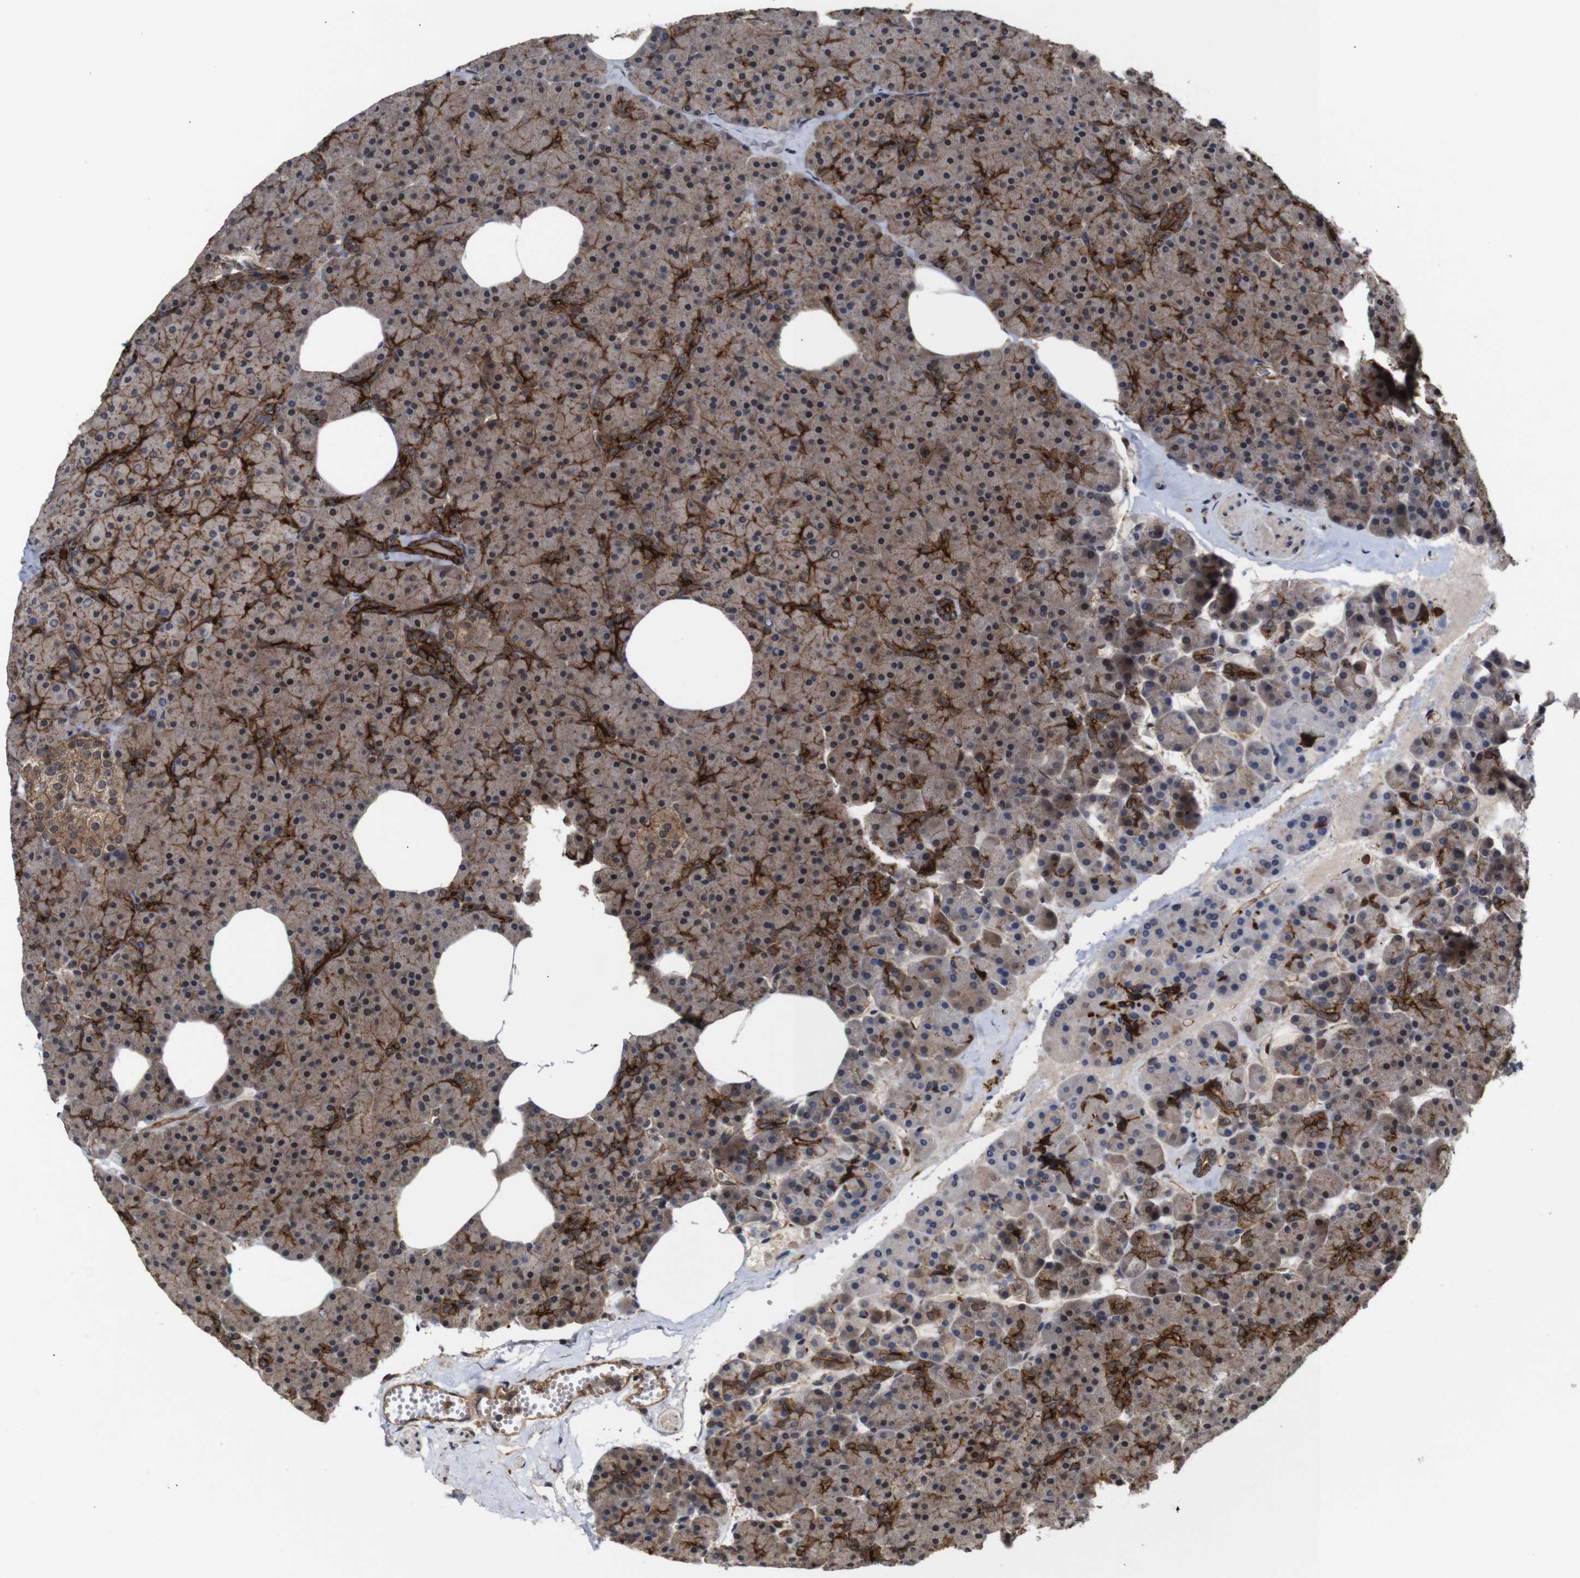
{"staining": {"intensity": "moderate", "quantity": ">75%", "location": "cytoplasmic/membranous,nuclear"}, "tissue": "pancreas", "cell_type": "Exocrine glandular cells", "image_type": "normal", "snomed": [{"axis": "morphology", "description": "Normal tissue, NOS"}, {"axis": "topography", "description": "Pancreas"}], "caption": "Immunohistochemical staining of unremarkable human pancreas reveals >75% levels of moderate cytoplasmic/membranous,nuclear protein staining in about >75% of exocrine glandular cells.", "gene": "NANOS1", "patient": {"sex": "female", "age": 35}}